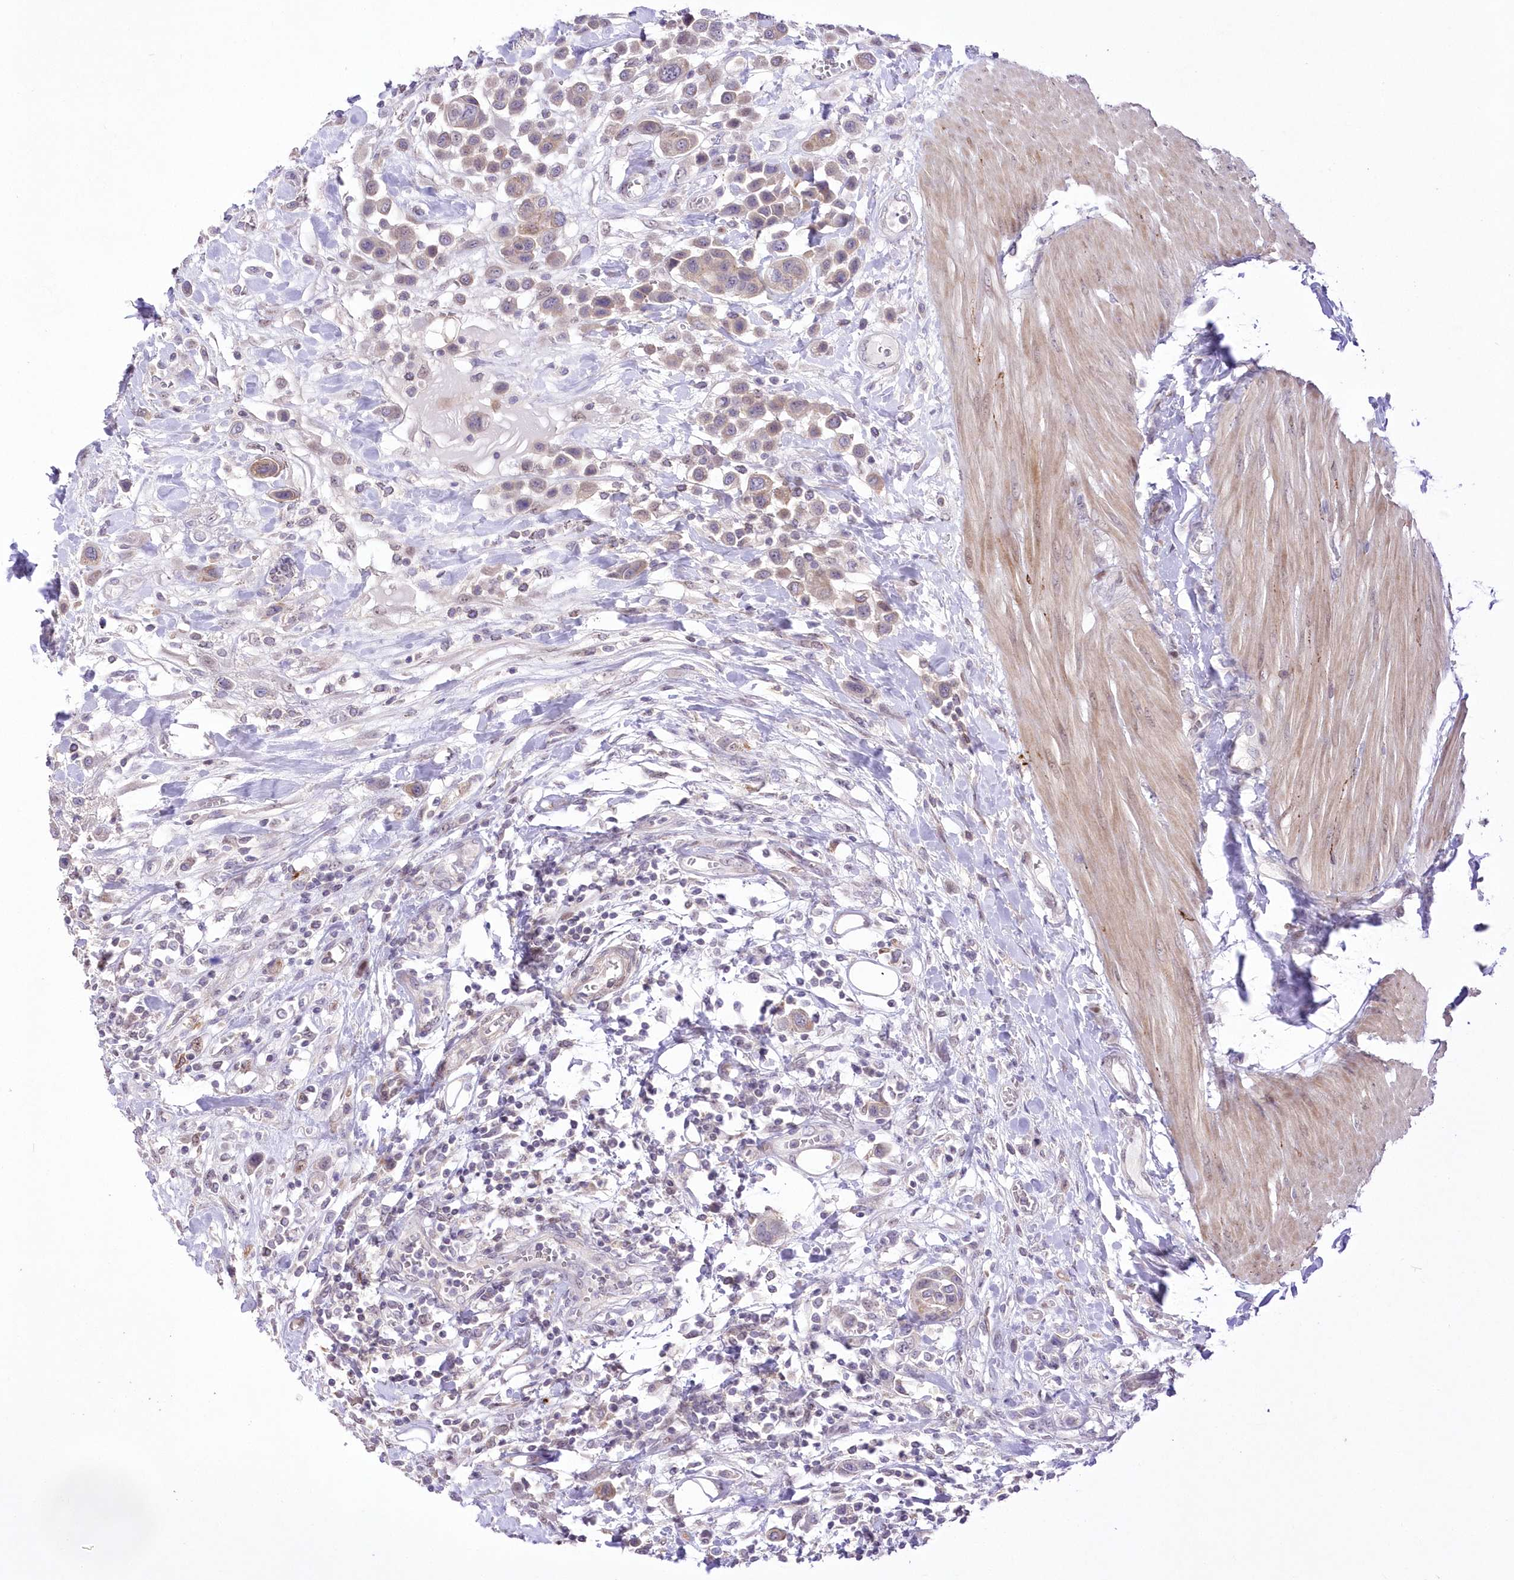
{"staining": {"intensity": "weak", "quantity": ">75%", "location": "cytoplasmic/membranous"}, "tissue": "urothelial cancer", "cell_type": "Tumor cells", "image_type": "cancer", "snomed": [{"axis": "morphology", "description": "Urothelial carcinoma, High grade"}, {"axis": "topography", "description": "Urinary bladder"}], "caption": "Weak cytoplasmic/membranous expression is seen in approximately >75% of tumor cells in urothelial cancer. (Brightfield microscopy of DAB IHC at high magnification).", "gene": "FAM241B", "patient": {"sex": "male", "age": 50}}